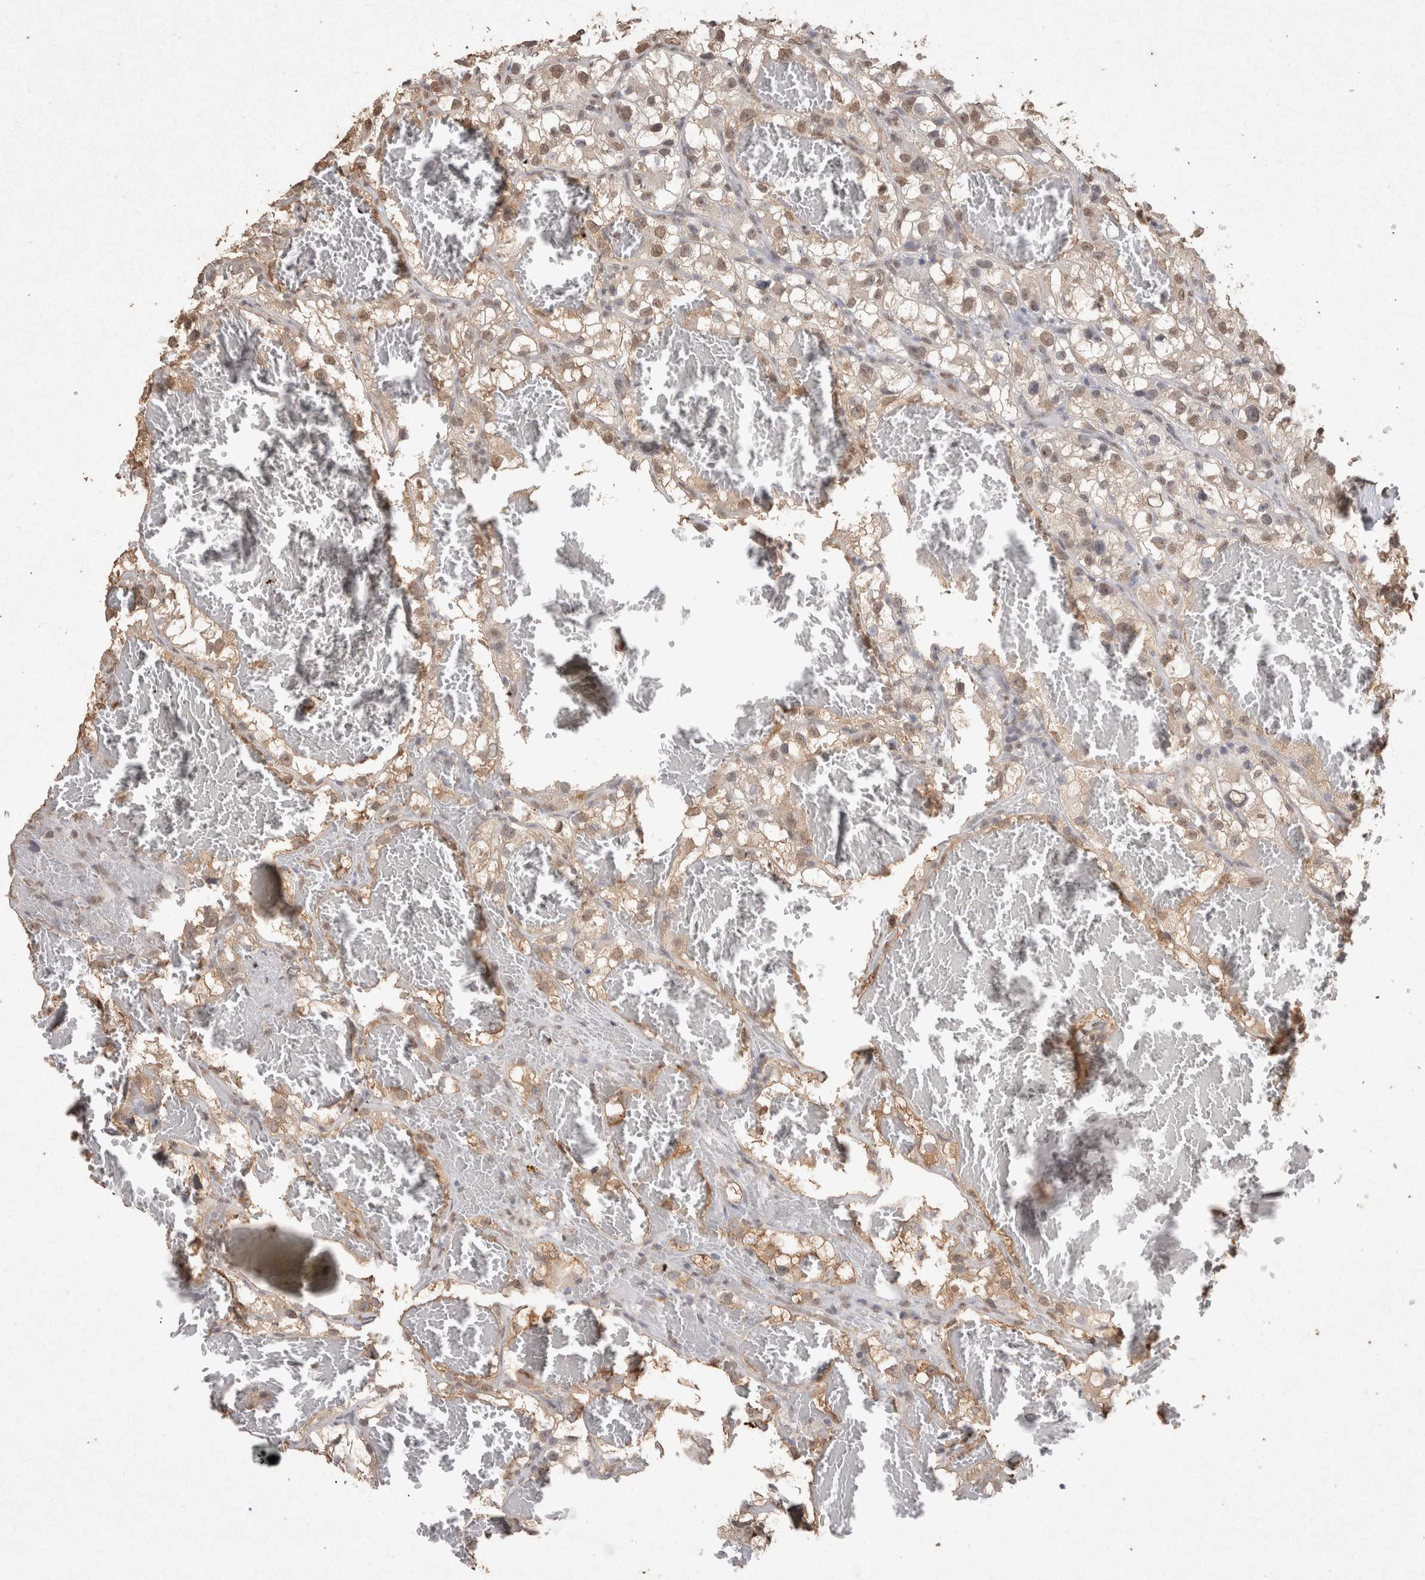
{"staining": {"intensity": "weak", "quantity": ">75%", "location": "nuclear"}, "tissue": "renal cancer", "cell_type": "Tumor cells", "image_type": "cancer", "snomed": [{"axis": "morphology", "description": "Adenocarcinoma, NOS"}, {"axis": "topography", "description": "Kidney"}], "caption": "This image reveals renal cancer (adenocarcinoma) stained with immunohistochemistry to label a protein in brown. The nuclear of tumor cells show weak positivity for the protein. Nuclei are counter-stained blue.", "gene": "MLX", "patient": {"sex": "female", "age": 57}}